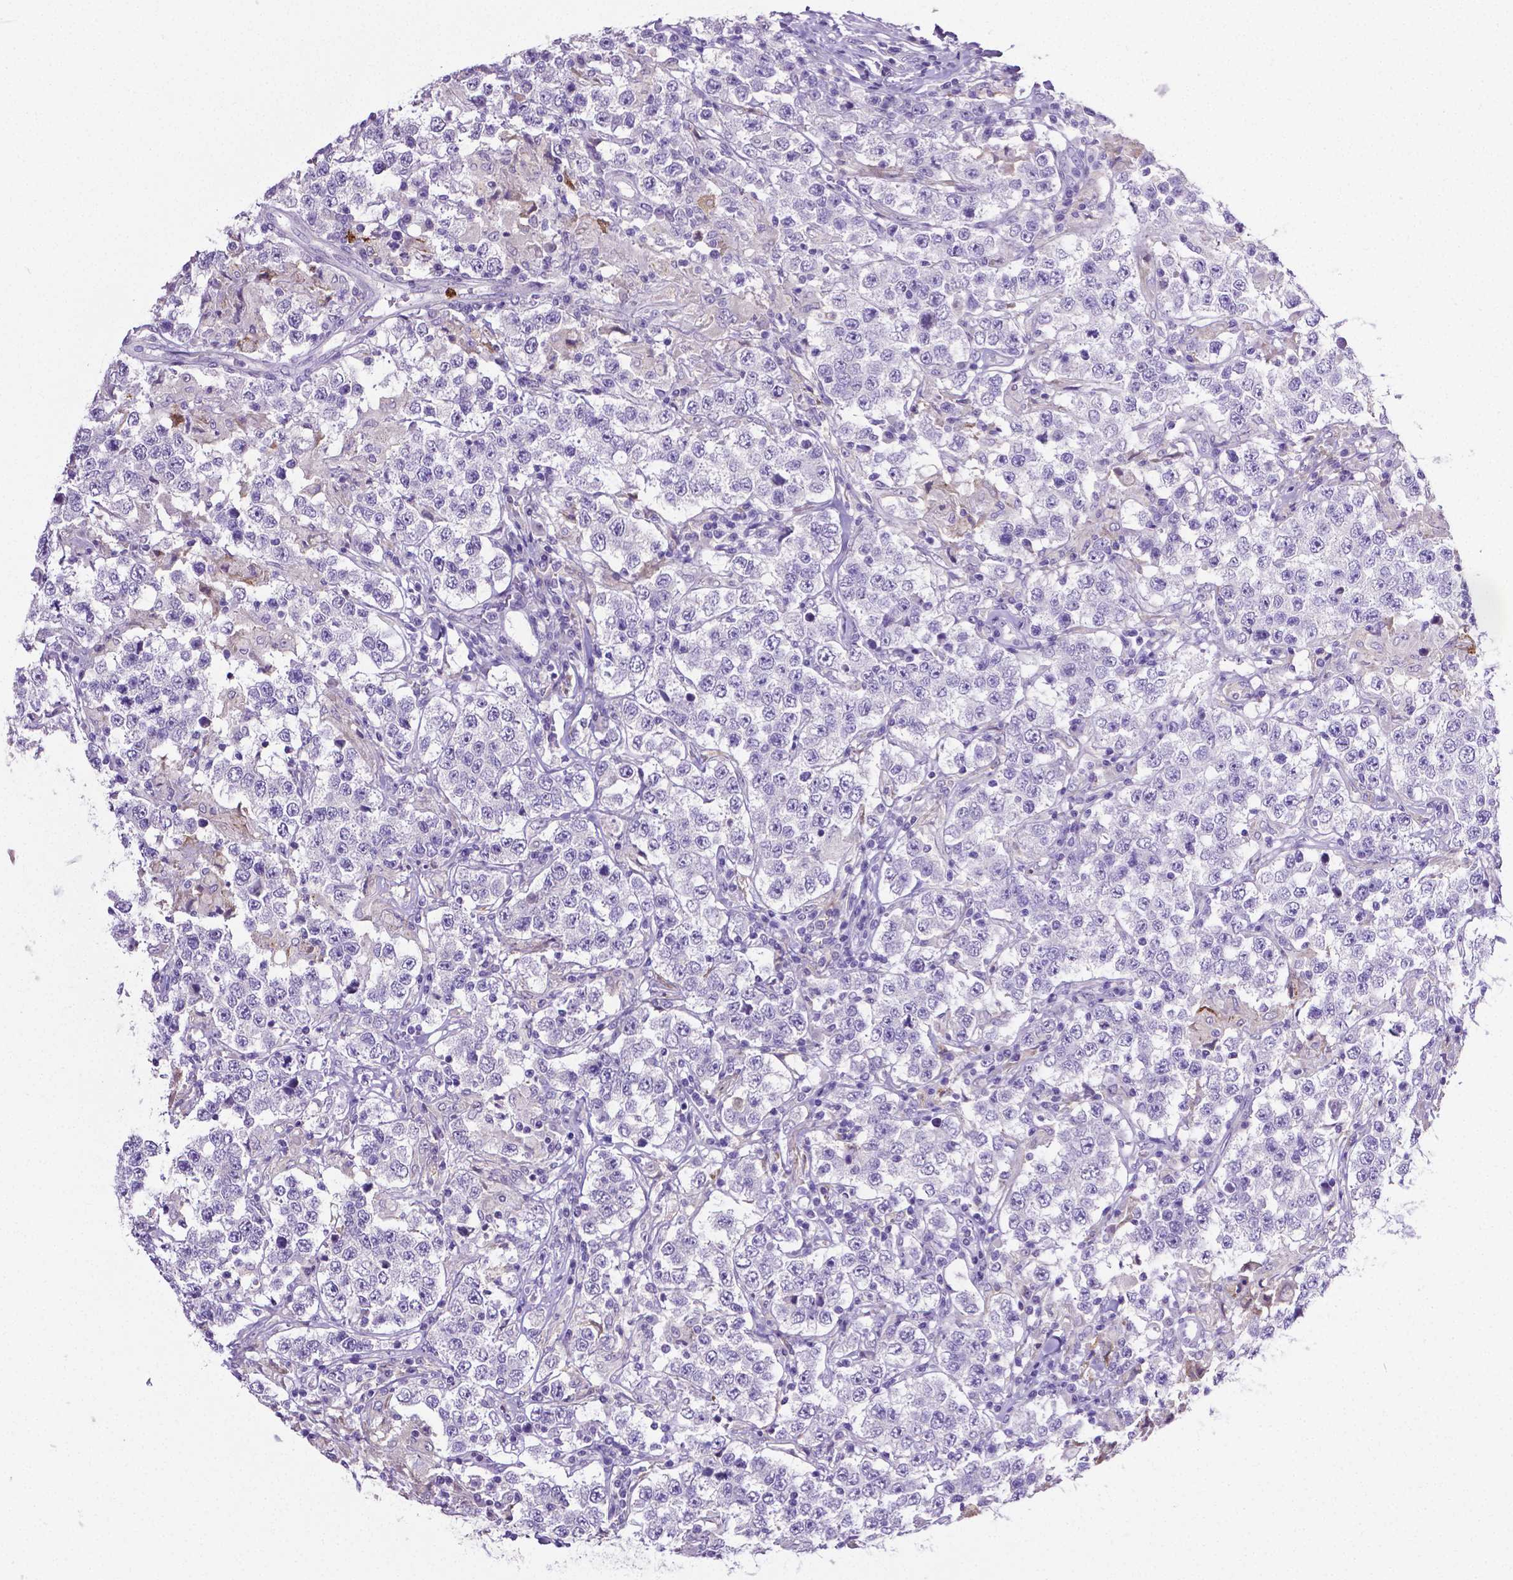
{"staining": {"intensity": "negative", "quantity": "none", "location": "none"}, "tissue": "testis cancer", "cell_type": "Tumor cells", "image_type": "cancer", "snomed": [{"axis": "morphology", "description": "Seminoma, NOS"}, {"axis": "morphology", "description": "Carcinoma, Embryonal, NOS"}, {"axis": "topography", "description": "Testis"}], "caption": "Histopathology image shows no protein expression in tumor cells of testis cancer tissue.", "gene": "MMP9", "patient": {"sex": "male", "age": 41}}